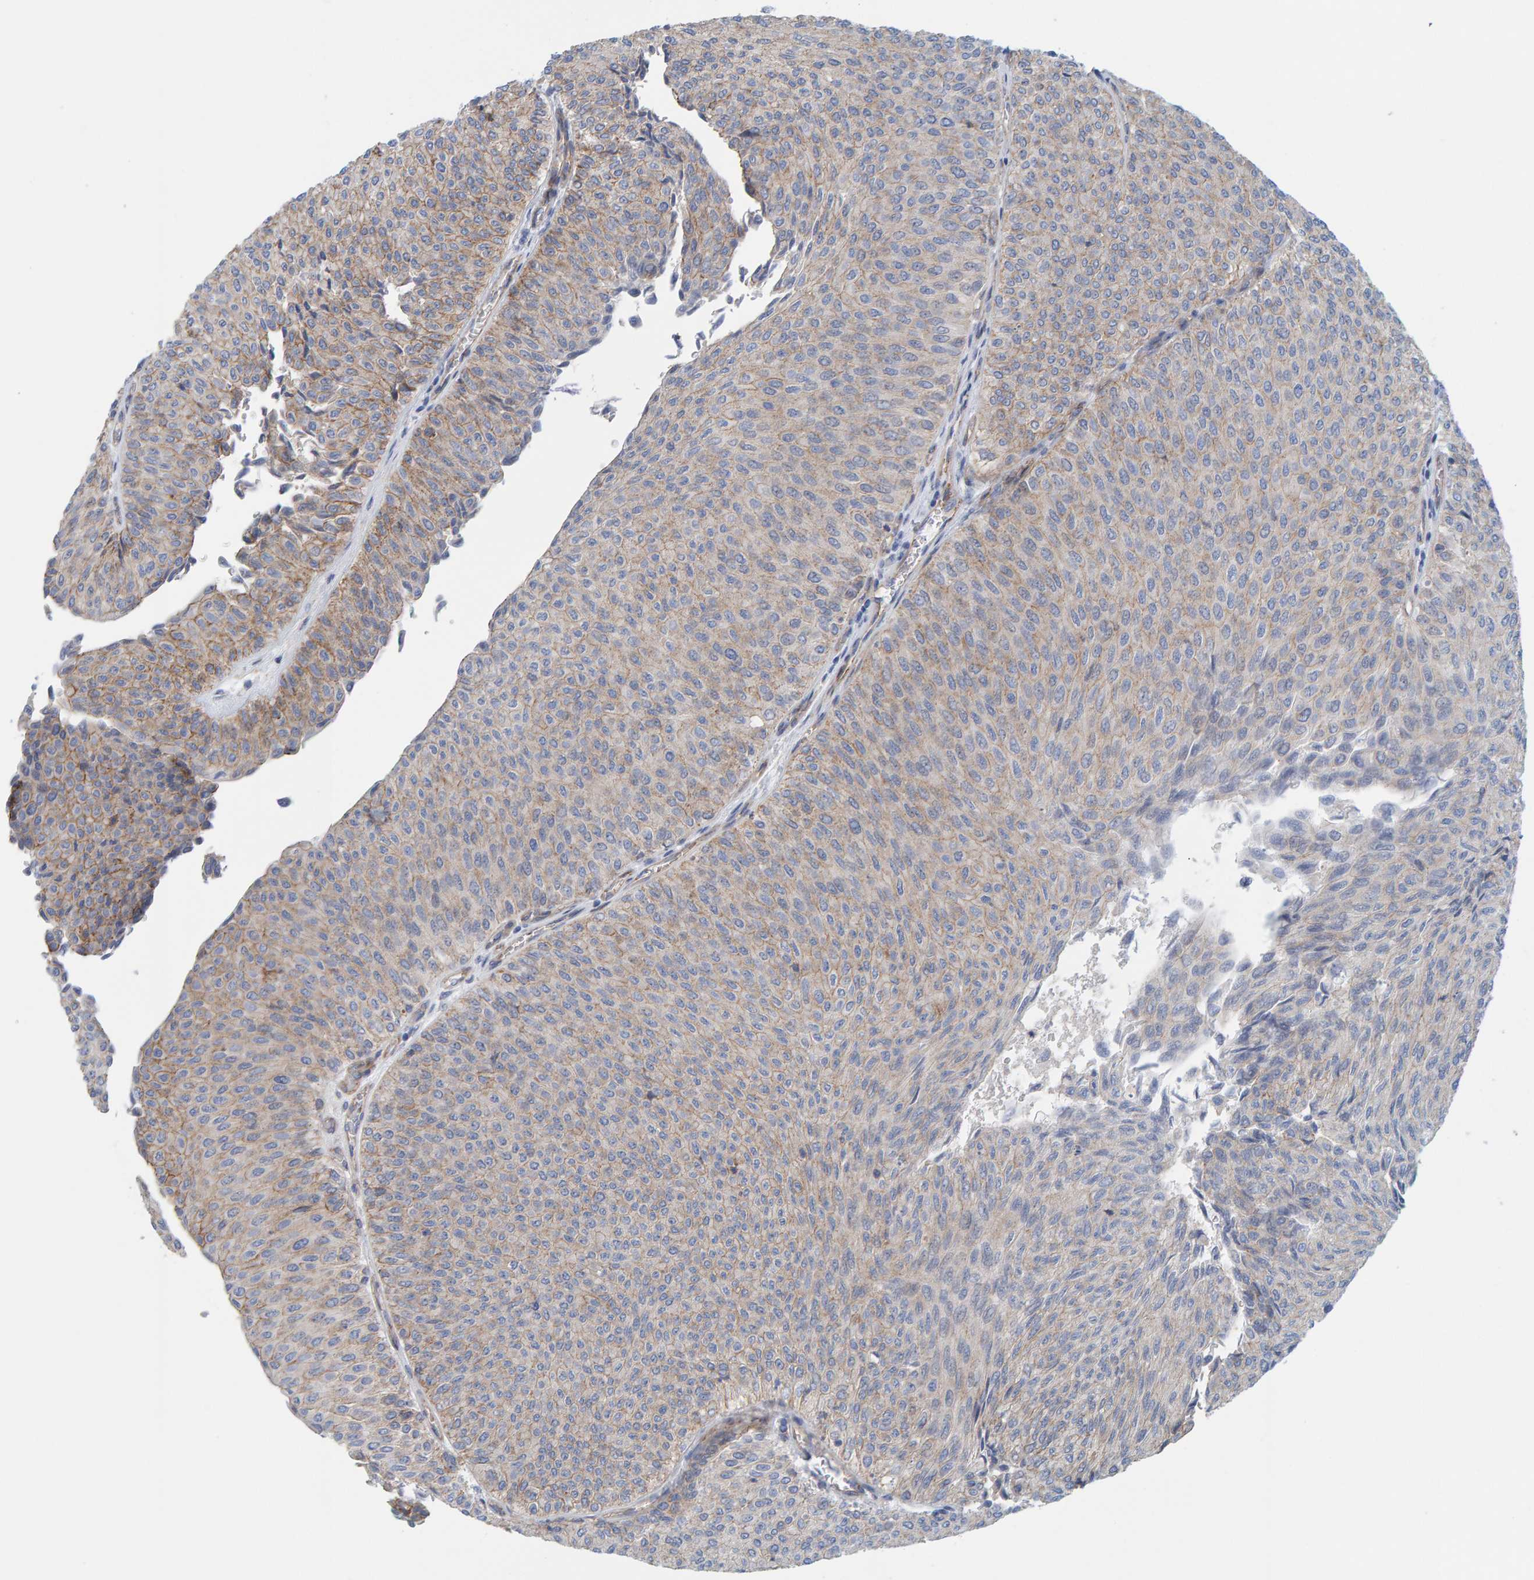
{"staining": {"intensity": "weak", "quantity": "<25%", "location": "cytoplasmic/membranous"}, "tissue": "urothelial cancer", "cell_type": "Tumor cells", "image_type": "cancer", "snomed": [{"axis": "morphology", "description": "Urothelial carcinoma, Low grade"}, {"axis": "topography", "description": "Urinary bladder"}], "caption": "IHC histopathology image of neoplastic tissue: human urothelial cancer stained with DAB (3,3'-diaminobenzidine) demonstrates no significant protein positivity in tumor cells.", "gene": "KRBA2", "patient": {"sex": "male", "age": 78}}